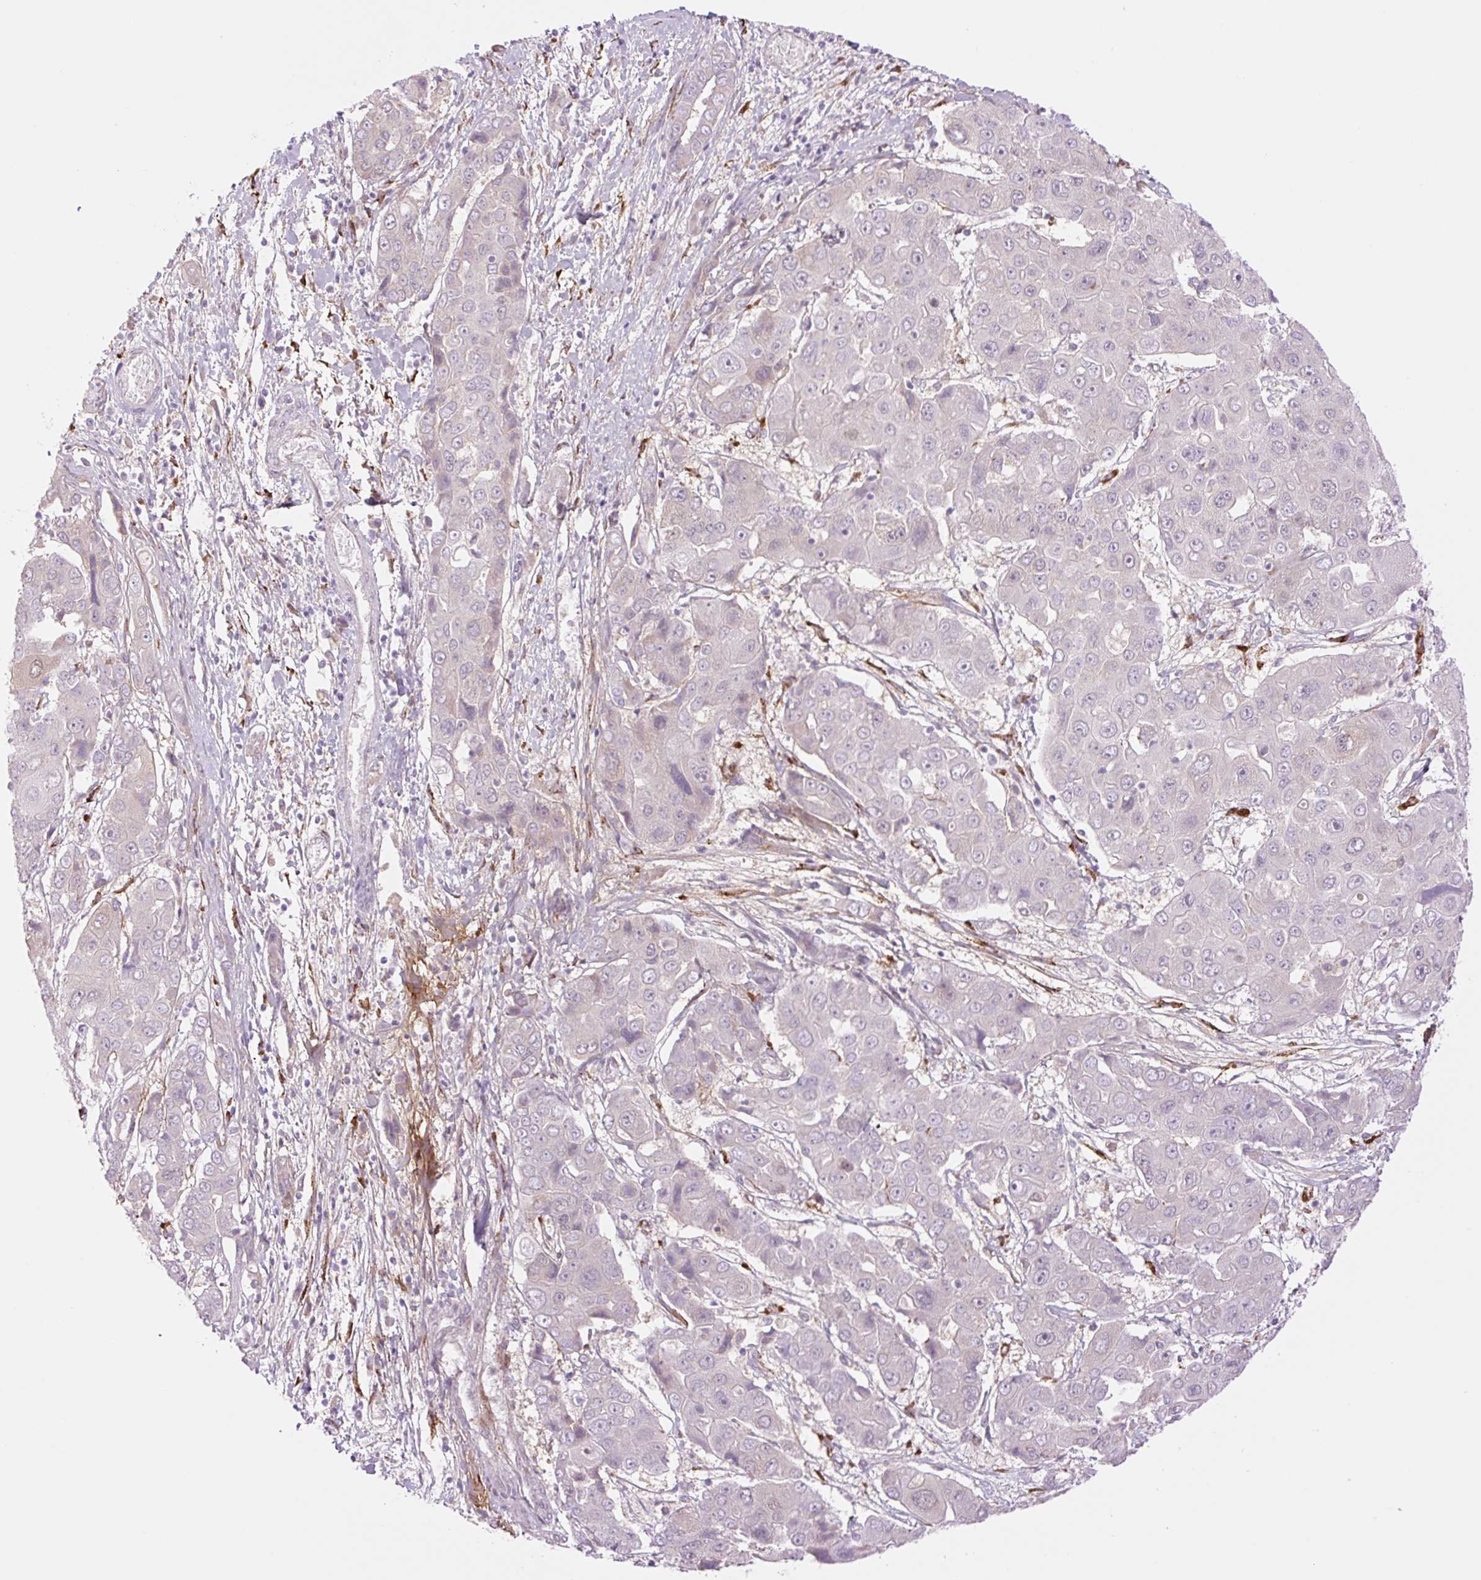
{"staining": {"intensity": "negative", "quantity": "none", "location": "none"}, "tissue": "liver cancer", "cell_type": "Tumor cells", "image_type": "cancer", "snomed": [{"axis": "morphology", "description": "Cholangiocarcinoma"}, {"axis": "topography", "description": "Liver"}], "caption": "An immunohistochemistry (IHC) histopathology image of liver cholangiocarcinoma is shown. There is no staining in tumor cells of liver cholangiocarcinoma.", "gene": "COL5A1", "patient": {"sex": "male", "age": 67}}